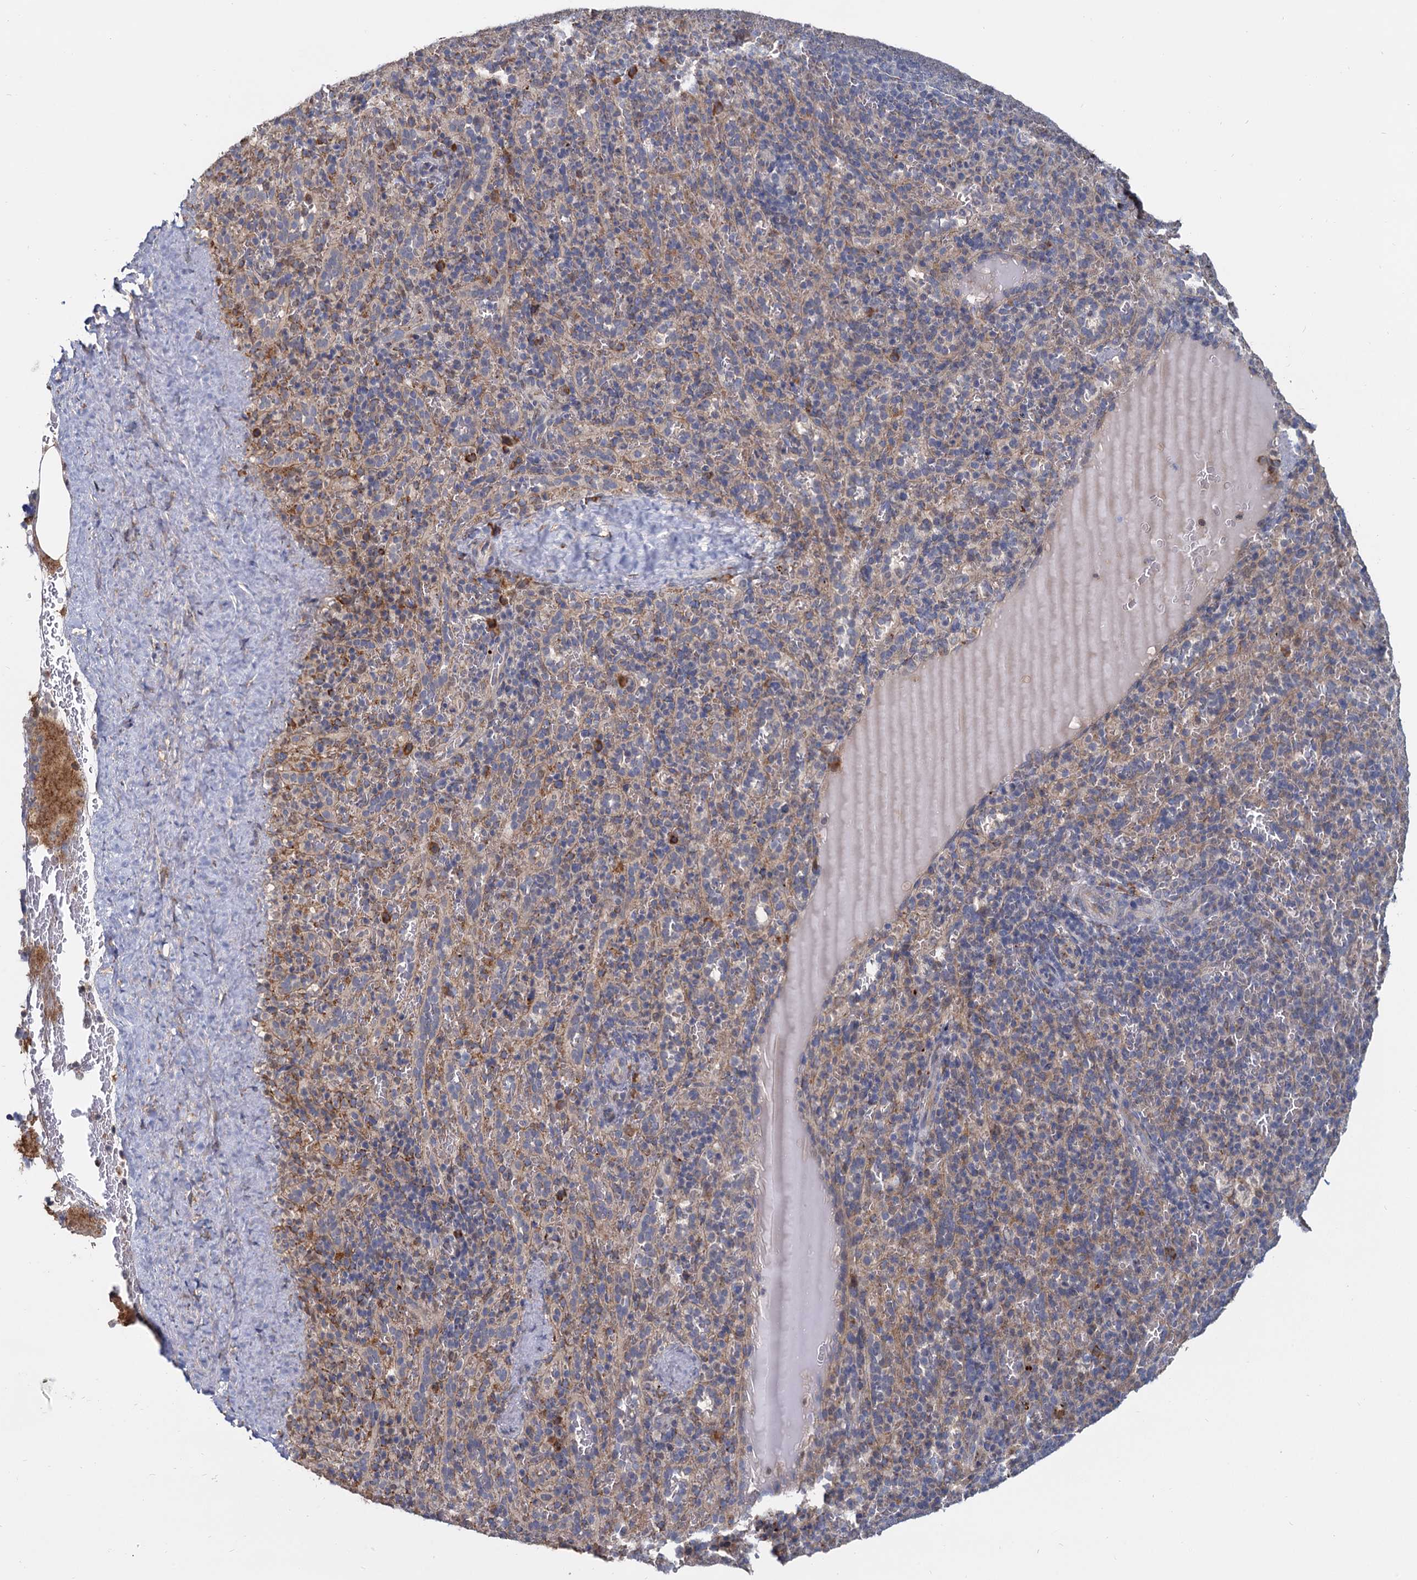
{"staining": {"intensity": "moderate", "quantity": "<25%", "location": "cytoplasmic/membranous"}, "tissue": "spleen", "cell_type": "Cells in red pulp", "image_type": "normal", "snomed": [{"axis": "morphology", "description": "Normal tissue, NOS"}, {"axis": "topography", "description": "Spleen"}], "caption": "Cells in red pulp exhibit low levels of moderate cytoplasmic/membranous expression in approximately <25% of cells in normal human spleen.", "gene": "LRRC51", "patient": {"sex": "female", "age": 21}}